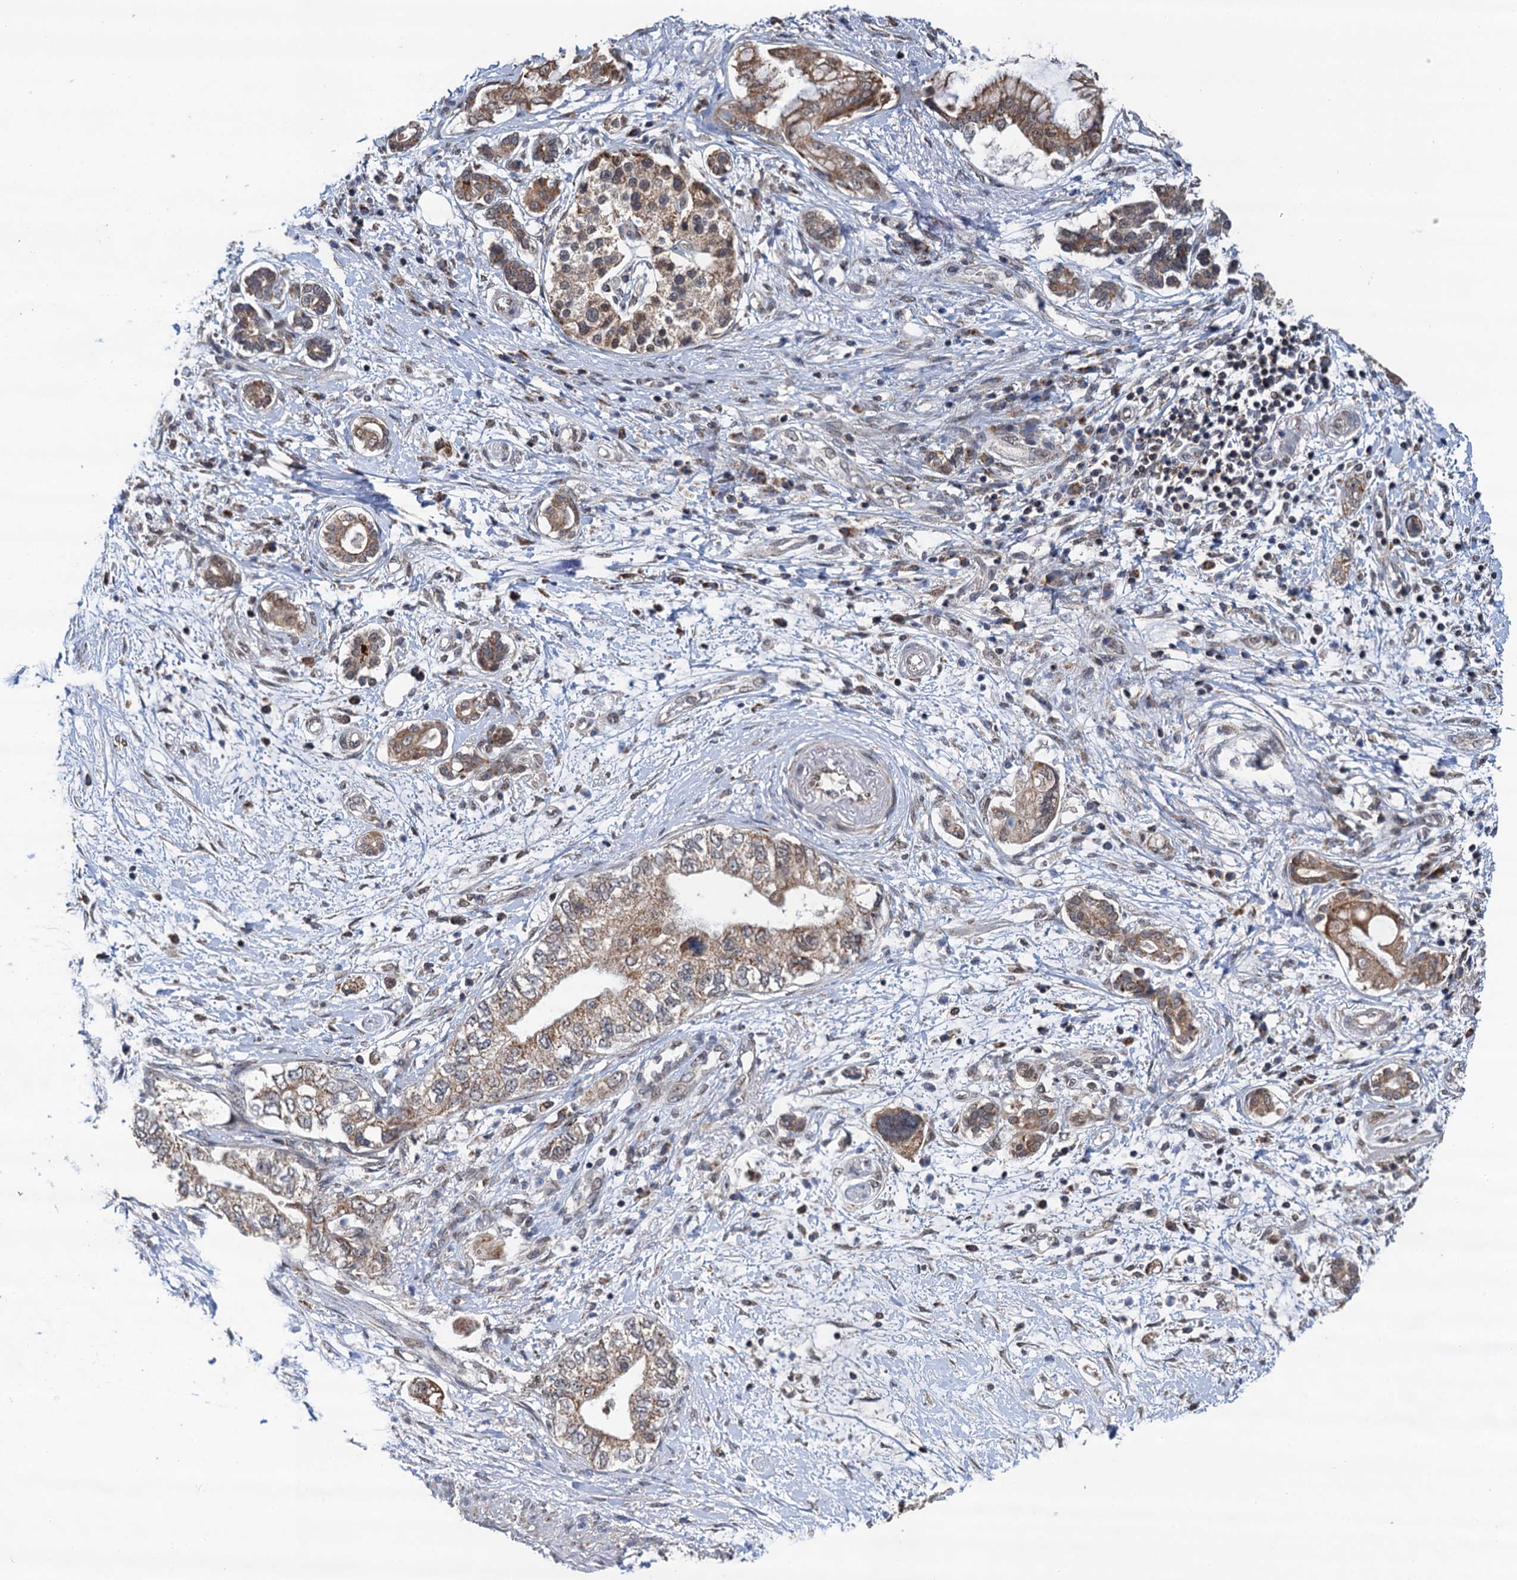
{"staining": {"intensity": "moderate", "quantity": ">75%", "location": "cytoplasmic/membranous"}, "tissue": "pancreatic cancer", "cell_type": "Tumor cells", "image_type": "cancer", "snomed": [{"axis": "morphology", "description": "Adenocarcinoma, NOS"}, {"axis": "topography", "description": "Pancreas"}], "caption": "A medium amount of moderate cytoplasmic/membranous positivity is seen in approximately >75% of tumor cells in pancreatic adenocarcinoma tissue.", "gene": "CMPK2", "patient": {"sex": "female", "age": 73}}